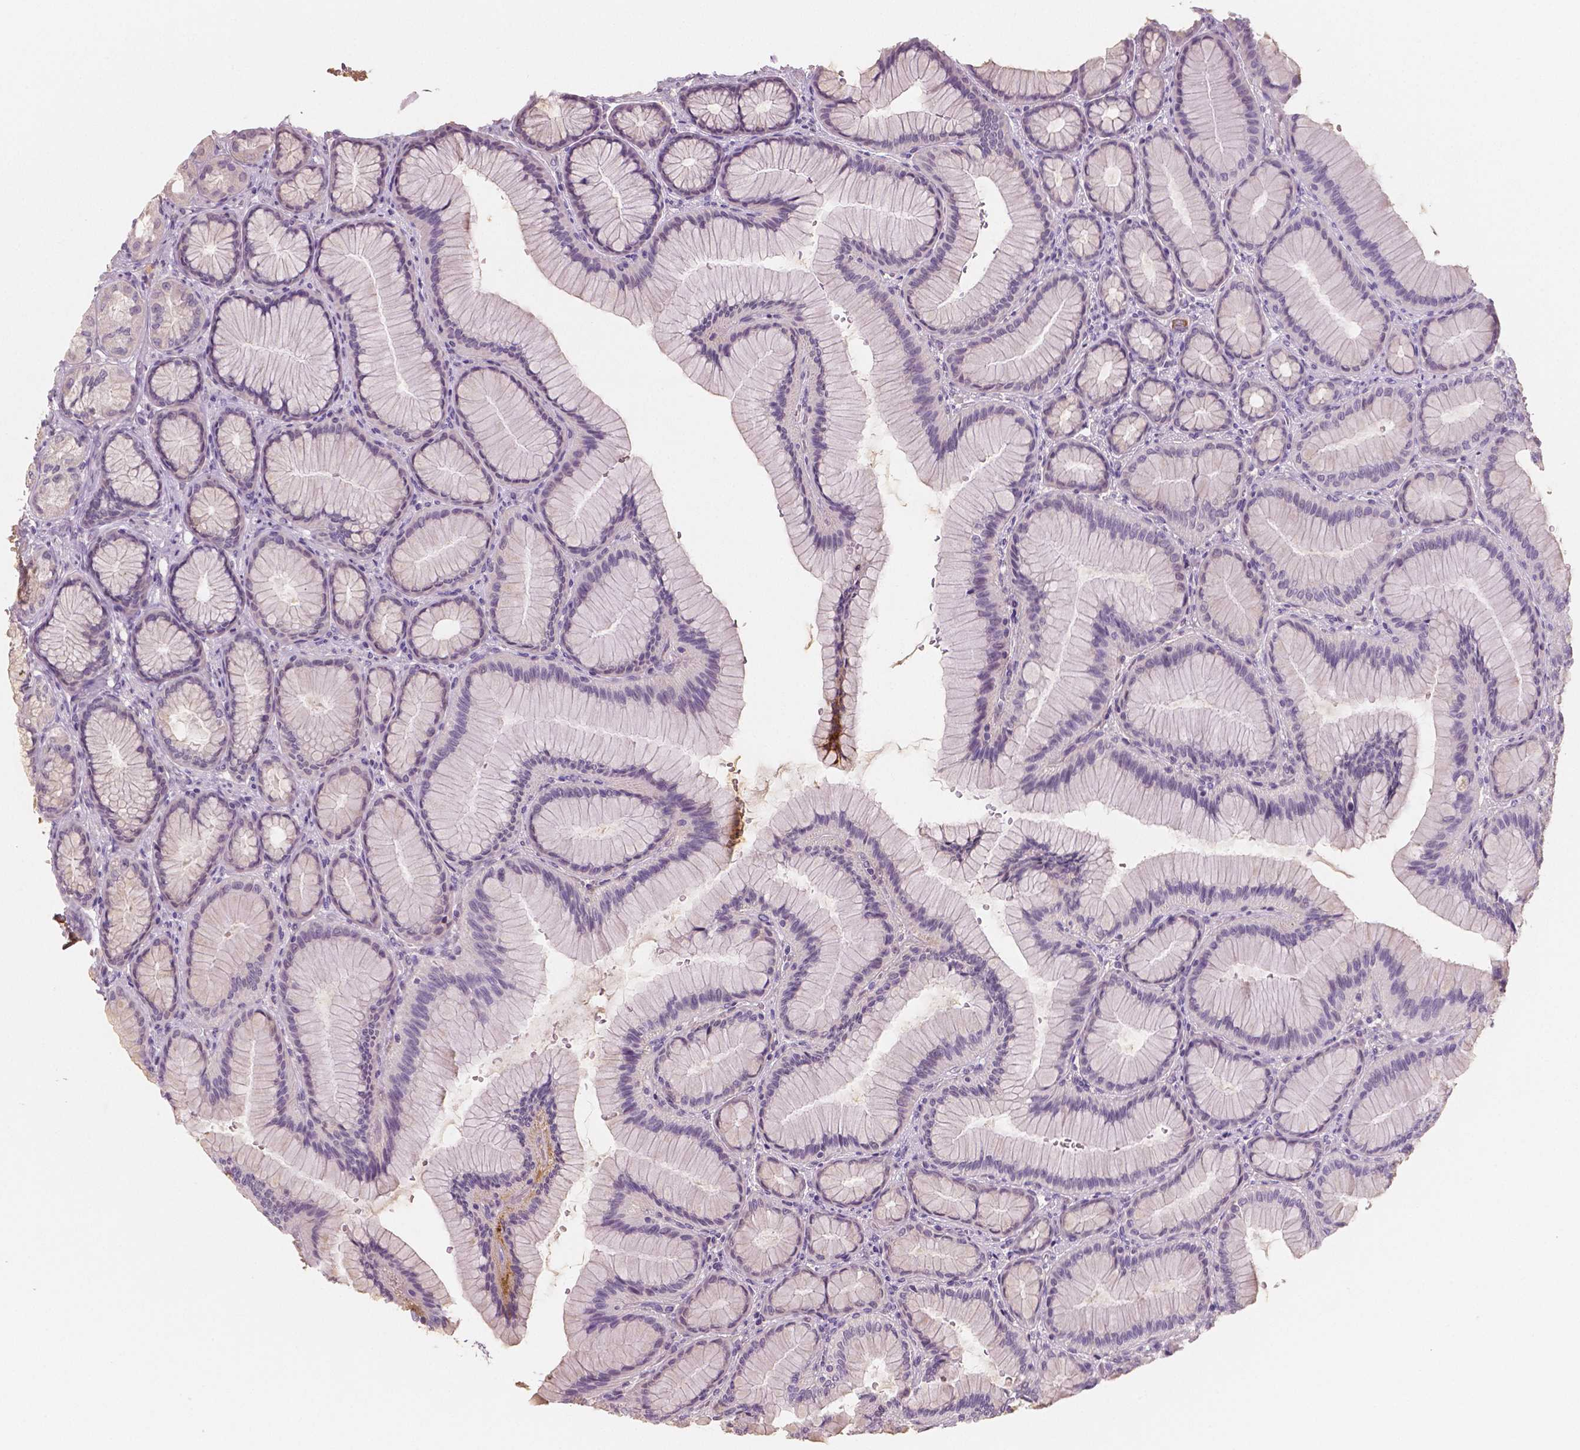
{"staining": {"intensity": "negative", "quantity": "none", "location": "none"}, "tissue": "stomach", "cell_type": "Glandular cells", "image_type": "normal", "snomed": [{"axis": "morphology", "description": "Normal tissue, NOS"}, {"axis": "morphology", "description": "Adenocarcinoma, NOS"}, {"axis": "morphology", "description": "Adenocarcinoma, High grade"}, {"axis": "topography", "description": "Stomach, upper"}, {"axis": "topography", "description": "Stomach"}], "caption": "DAB immunohistochemical staining of unremarkable stomach shows no significant positivity in glandular cells. Brightfield microscopy of IHC stained with DAB (3,3'-diaminobenzidine) (brown) and hematoxylin (blue), captured at high magnification.", "gene": "APOA4", "patient": {"sex": "female", "age": 65}}